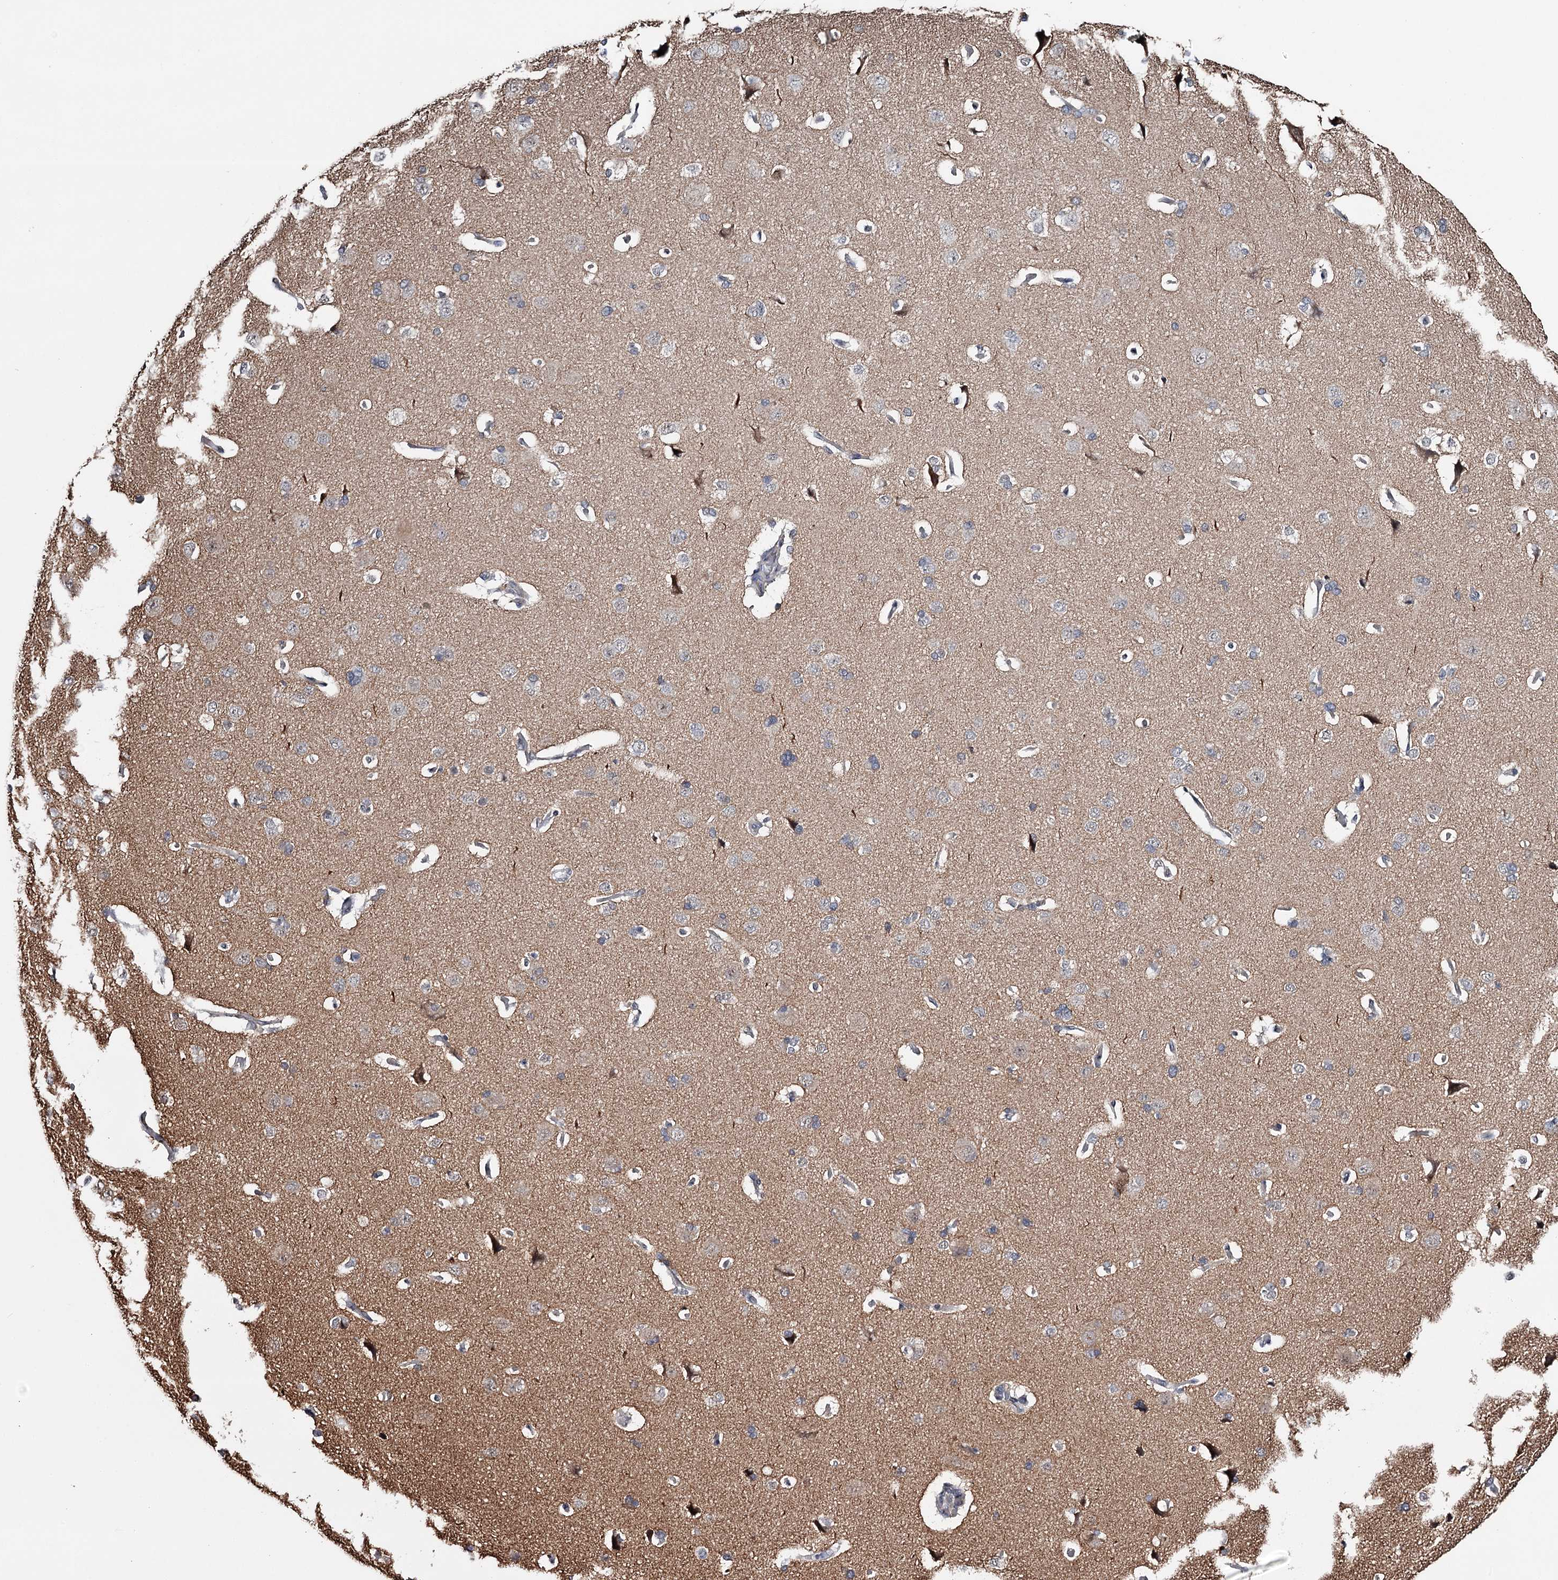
{"staining": {"intensity": "negative", "quantity": "none", "location": "none"}, "tissue": "cerebral cortex", "cell_type": "Endothelial cells", "image_type": "normal", "snomed": [{"axis": "morphology", "description": "Normal tissue, NOS"}, {"axis": "topography", "description": "Cerebral cortex"}], "caption": "Immunohistochemical staining of benign human cerebral cortex reveals no significant expression in endothelial cells. (Brightfield microscopy of DAB (3,3'-diaminobenzidine) IHC at high magnification).", "gene": "GTSF1", "patient": {"sex": "male", "age": 62}}